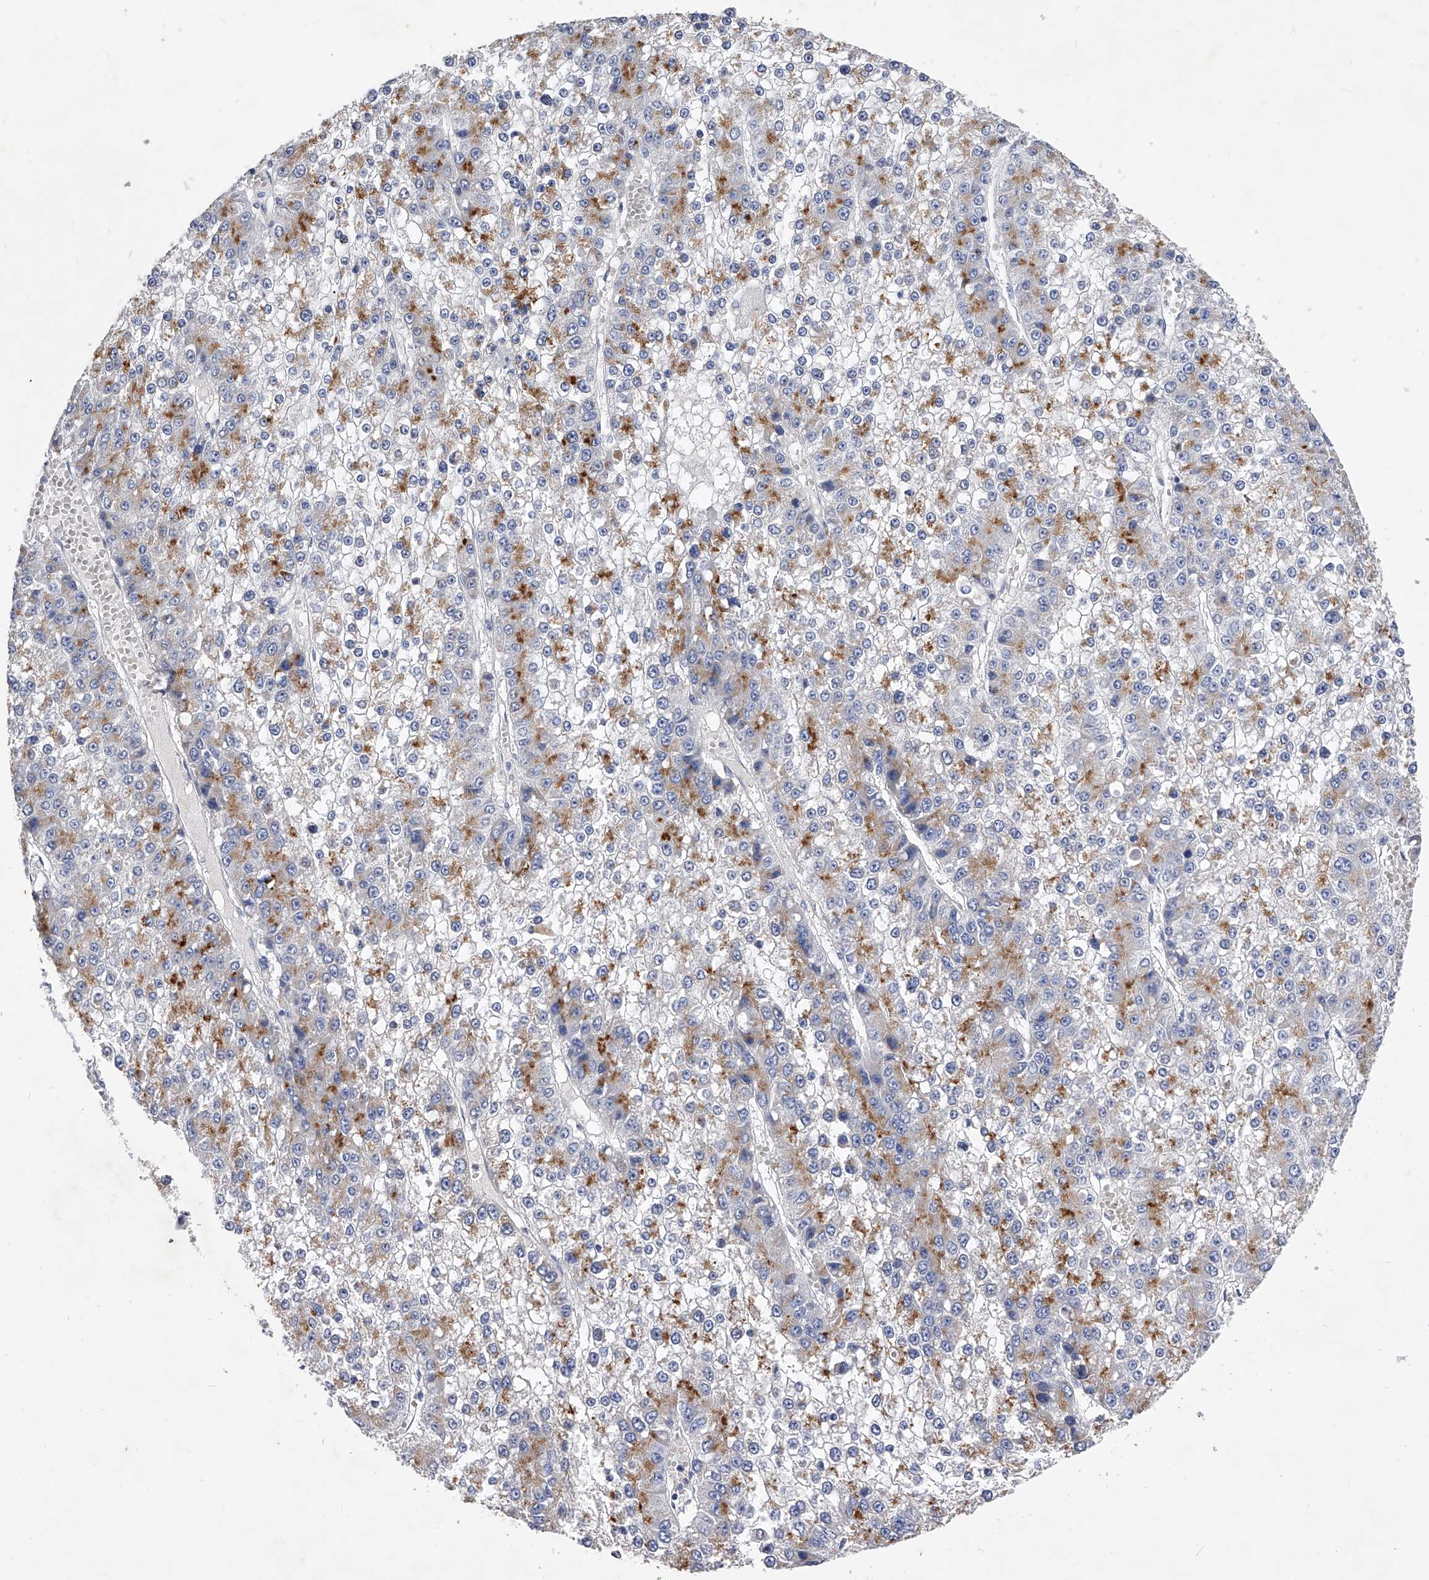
{"staining": {"intensity": "moderate", "quantity": "25%-75%", "location": "cytoplasmic/membranous"}, "tissue": "liver cancer", "cell_type": "Tumor cells", "image_type": "cancer", "snomed": [{"axis": "morphology", "description": "Carcinoma, Hepatocellular, NOS"}, {"axis": "topography", "description": "Liver"}], "caption": "Approximately 25%-75% of tumor cells in human hepatocellular carcinoma (liver) demonstrate moderate cytoplasmic/membranous protein expression as visualized by brown immunohistochemical staining.", "gene": "ZNF529", "patient": {"sex": "female", "age": 73}}